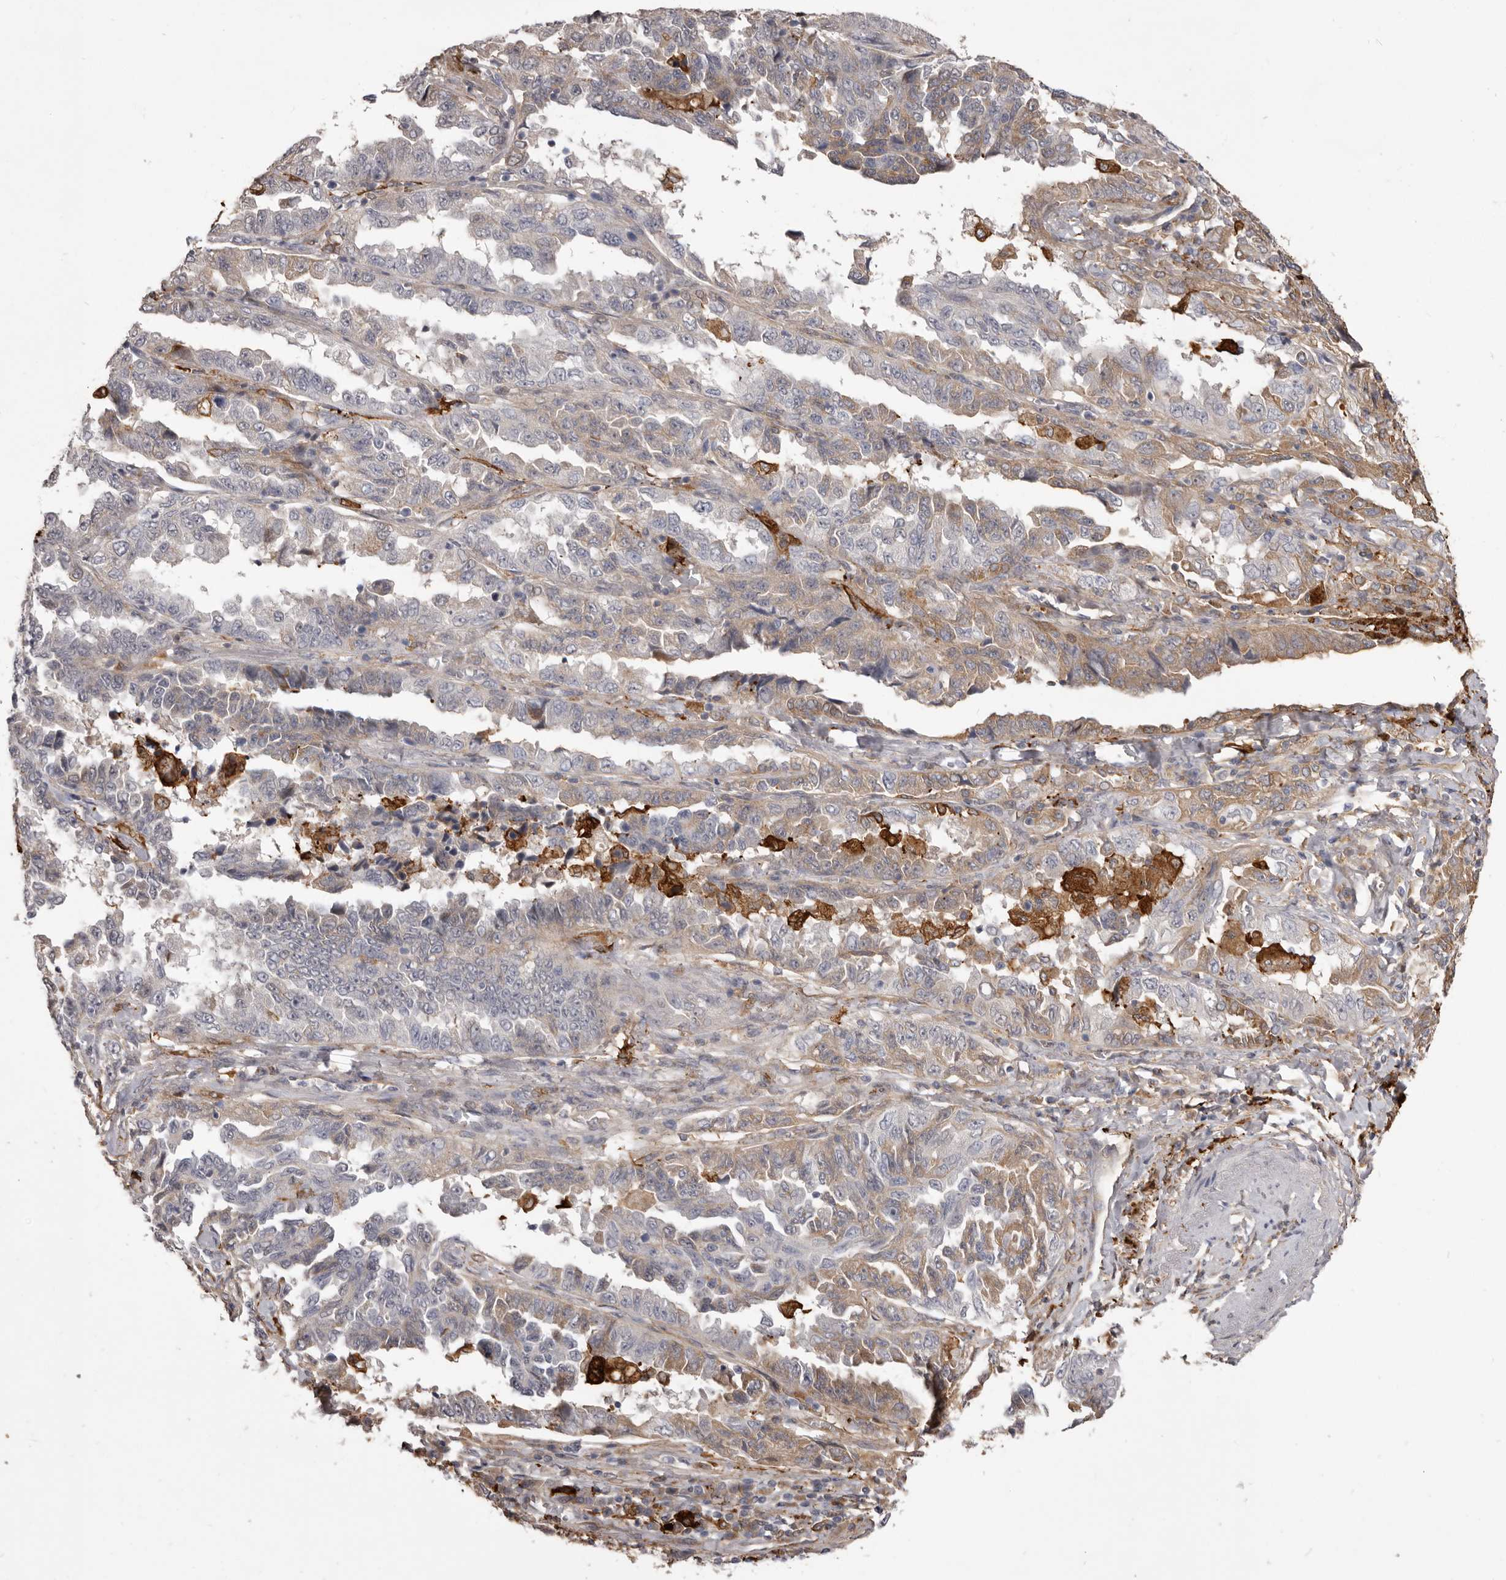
{"staining": {"intensity": "weak", "quantity": "25%-75%", "location": "cytoplasmic/membranous"}, "tissue": "lung cancer", "cell_type": "Tumor cells", "image_type": "cancer", "snomed": [{"axis": "morphology", "description": "Adenocarcinoma, NOS"}, {"axis": "topography", "description": "Lung"}], "caption": "This is a photomicrograph of immunohistochemistry staining of lung cancer, which shows weak expression in the cytoplasmic/membranous of tumor cells.", "gene": "VPS45", "patient": {"sex": "female", "age": 51}}